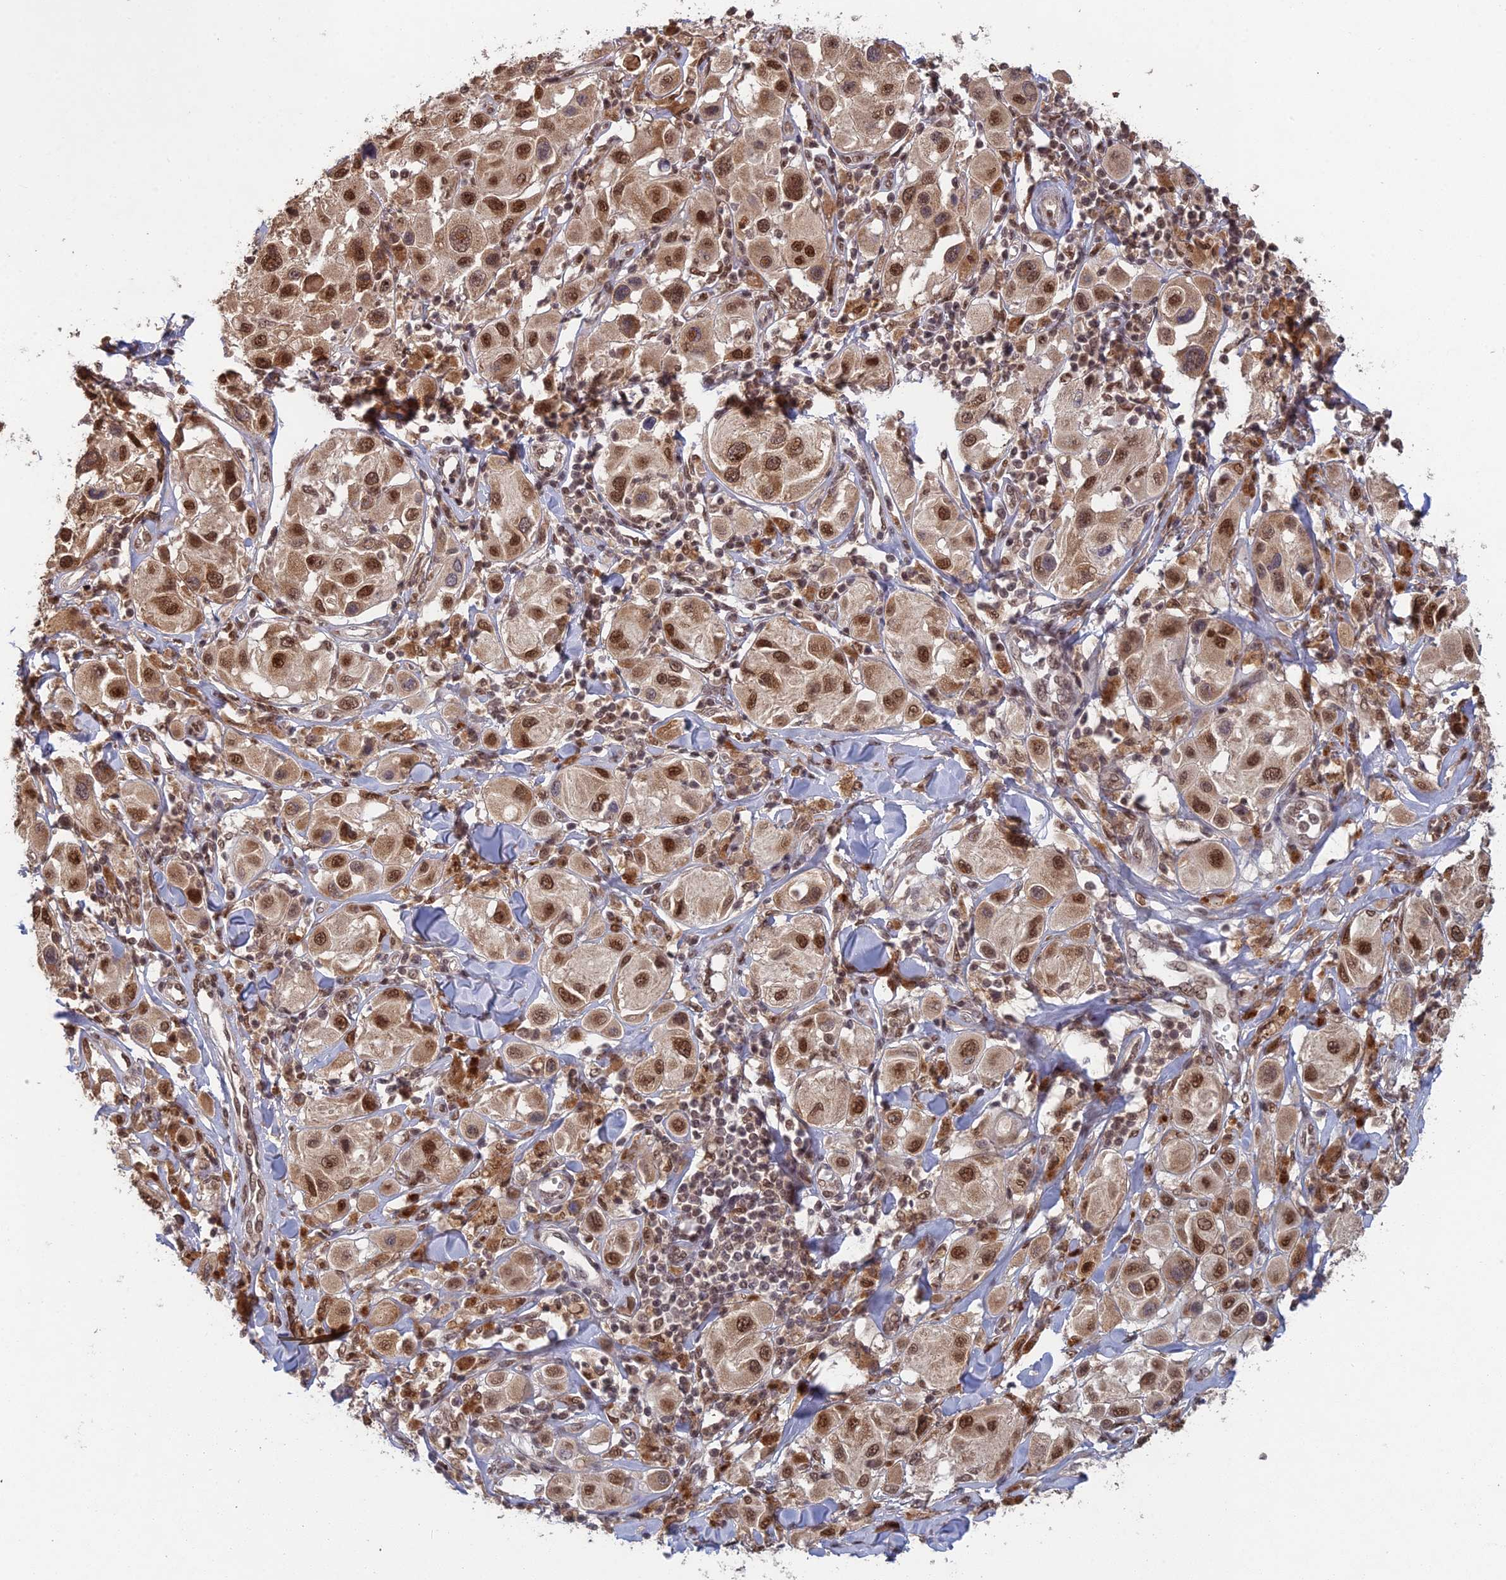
{"staining": {"intensity": "moderate", "quantity": ">75%", "location": "cytoplasmic/membranous,nuclear"}, "tissue": "melanoma", "cell_type": "Tumor cells", "image_type": "cancer", "snomed": [{"axis": "morphology", "description": "Malignant melanoma, Metastatic site"}, {"axis": "topography", "description": "Skin"}], "caption": "An image showing moderate cytoplasmic/membranous and nuclear staining in about >75% of tumor cells in melanoma, as visualized by brown immunohistochemical staining.", "gene": "RANBP3", "patient": {"sex": "male", "age": 41}}